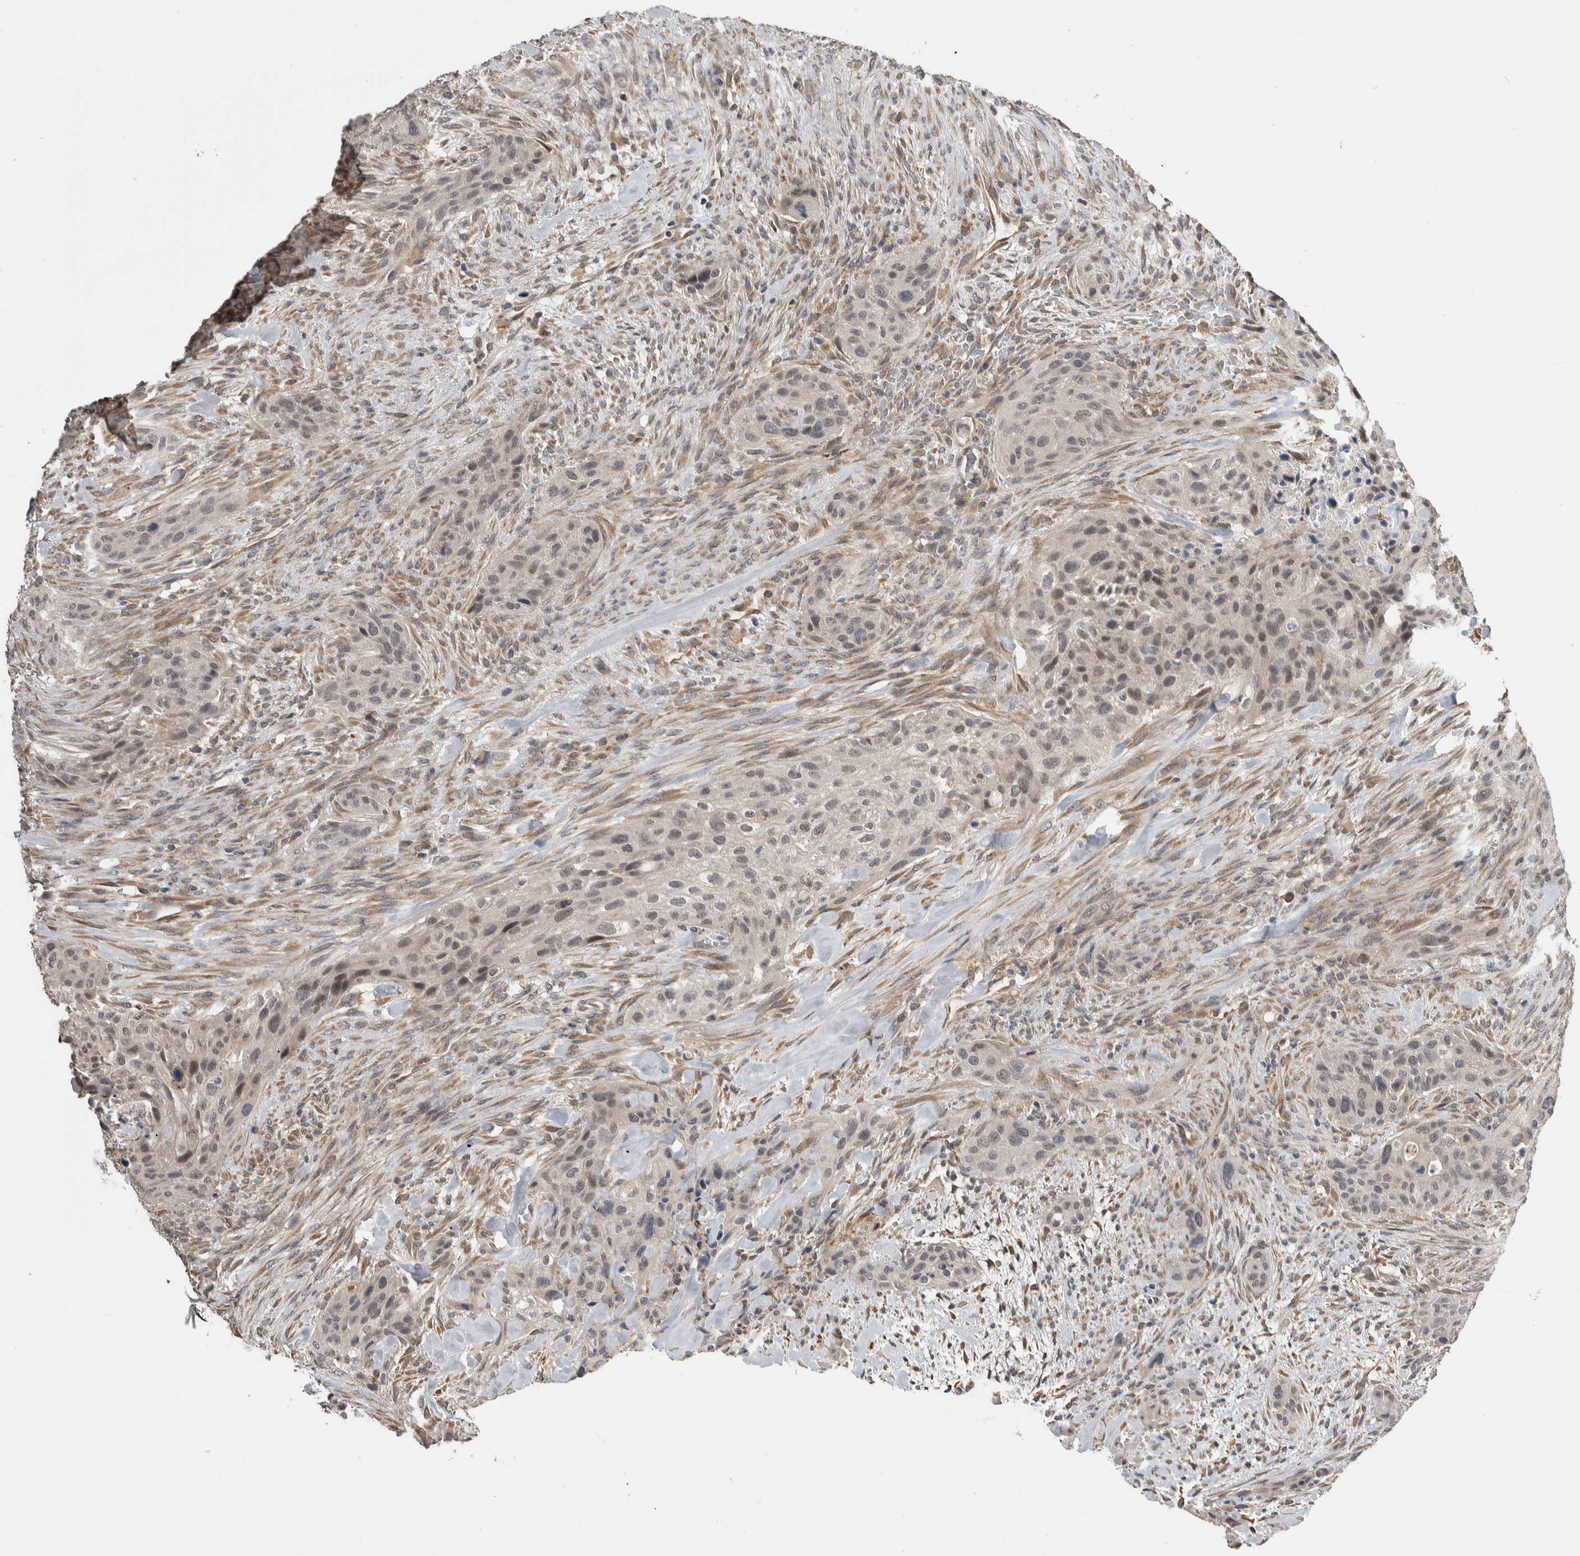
{"staining": {"intensity": "negative", "quantity": "none", "location": "none"}, "tissue": "urothelial cancer", "cell_type": "Tumor cells", "image_type": "cancer", "snomed": [{"axis": "morphology", "description": "Urothelial carcinoma, High grade"}, {"axis": "topography", "description": "Urinary bladder"}], "caption": "Image shows no protein staining in tumor cells of urothelial carcinoma (high-grade) tissue.", "gene": "PRDM4", "patient": {"sex": "male", "age": 35}}